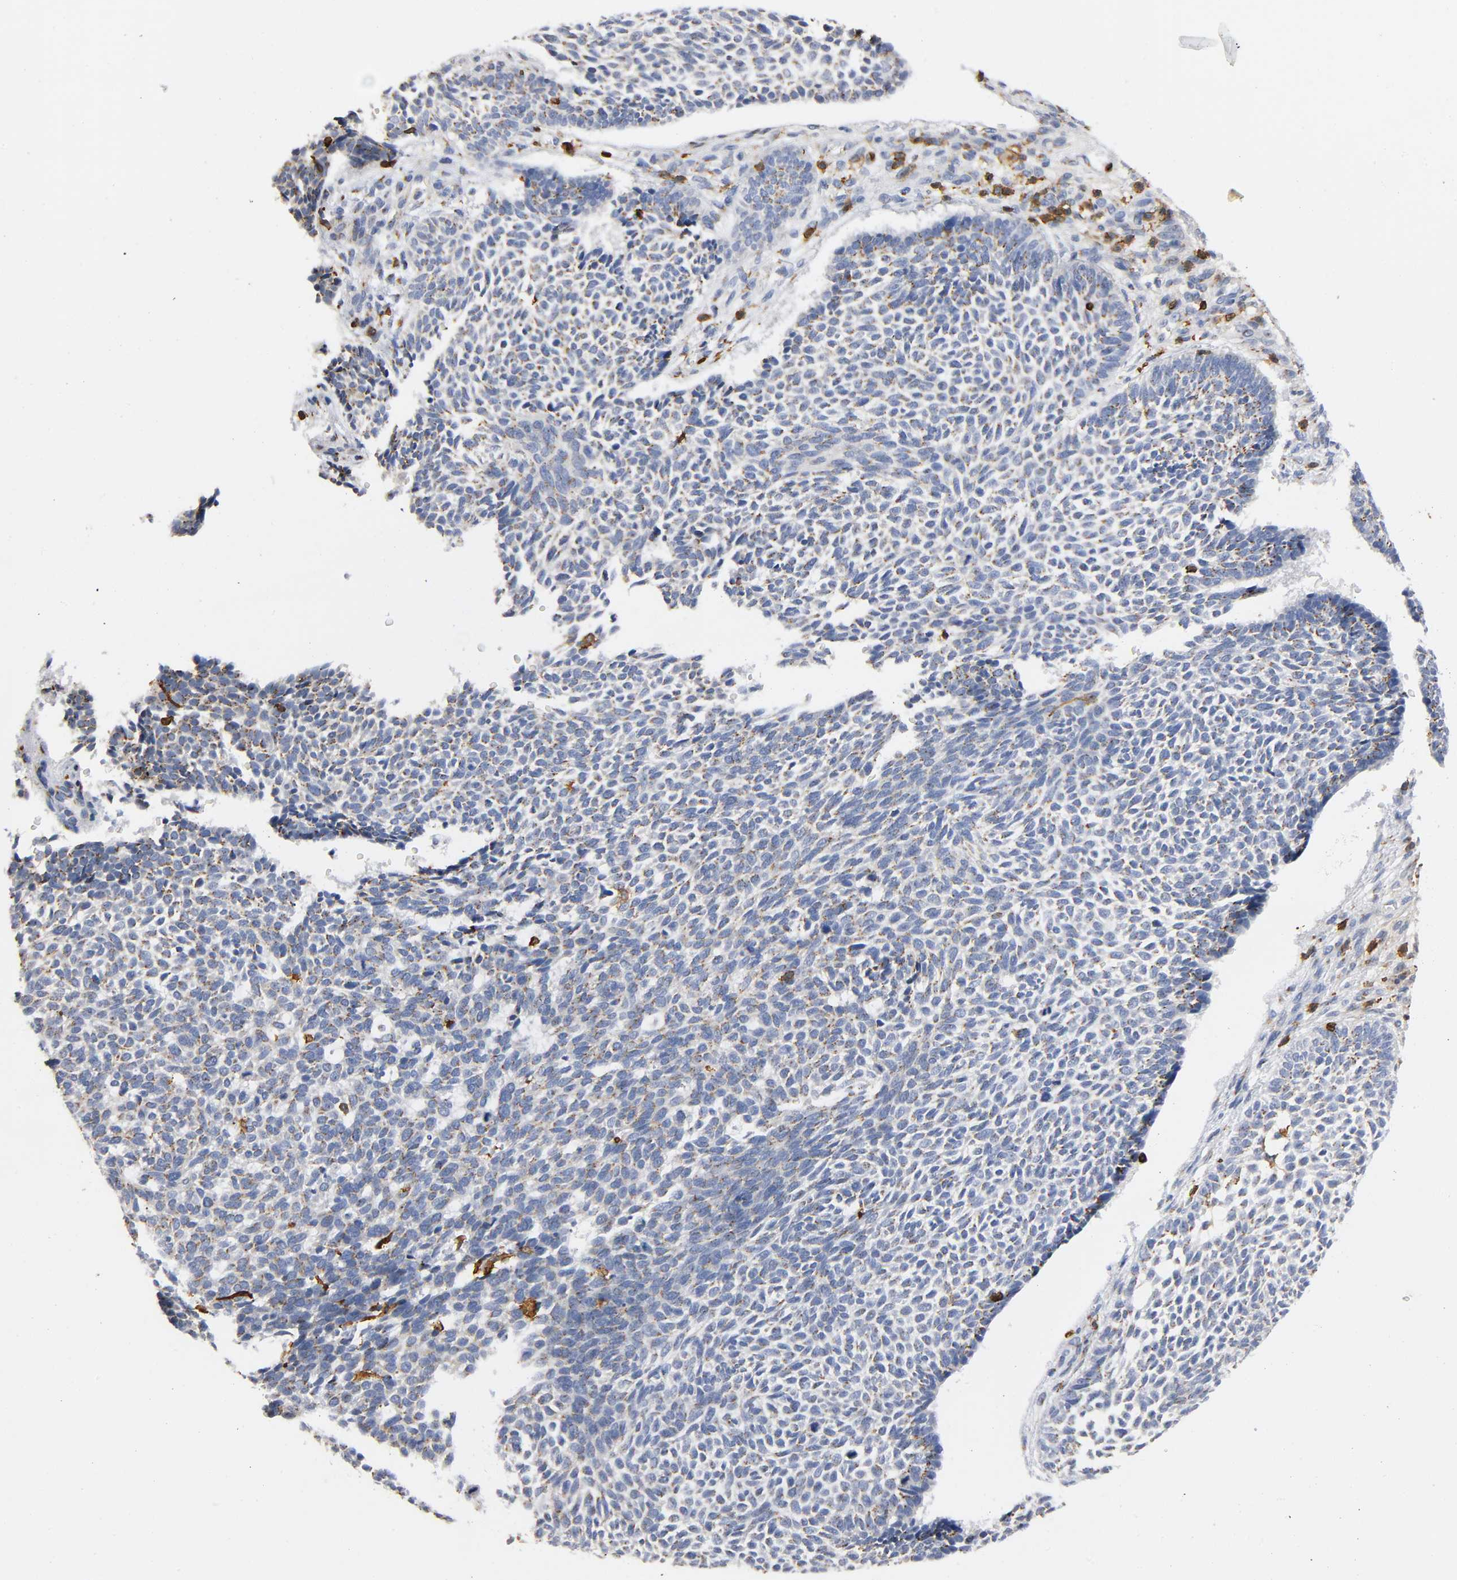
{"staining": {"intensity": "moderate", "quantity": ">75%", "location": "nuclear"}, "tissue": "skin cancer", "cell_type": "Tumor cells", "image_type": "cancer", "snomed": [{"axis": "morphology", "description": "Normal tissue, NOS"}, {"axis": "morphology", "description": "Basal cell carcinoma"}, {"axis": "topography", "description": "Skin"}], "caption": "Human skin cancer stained with a protein marker exhibits moderate staining in tumor cells.", "gene": "CAPN10", "patient": {"sex": "male", "age": 87}}